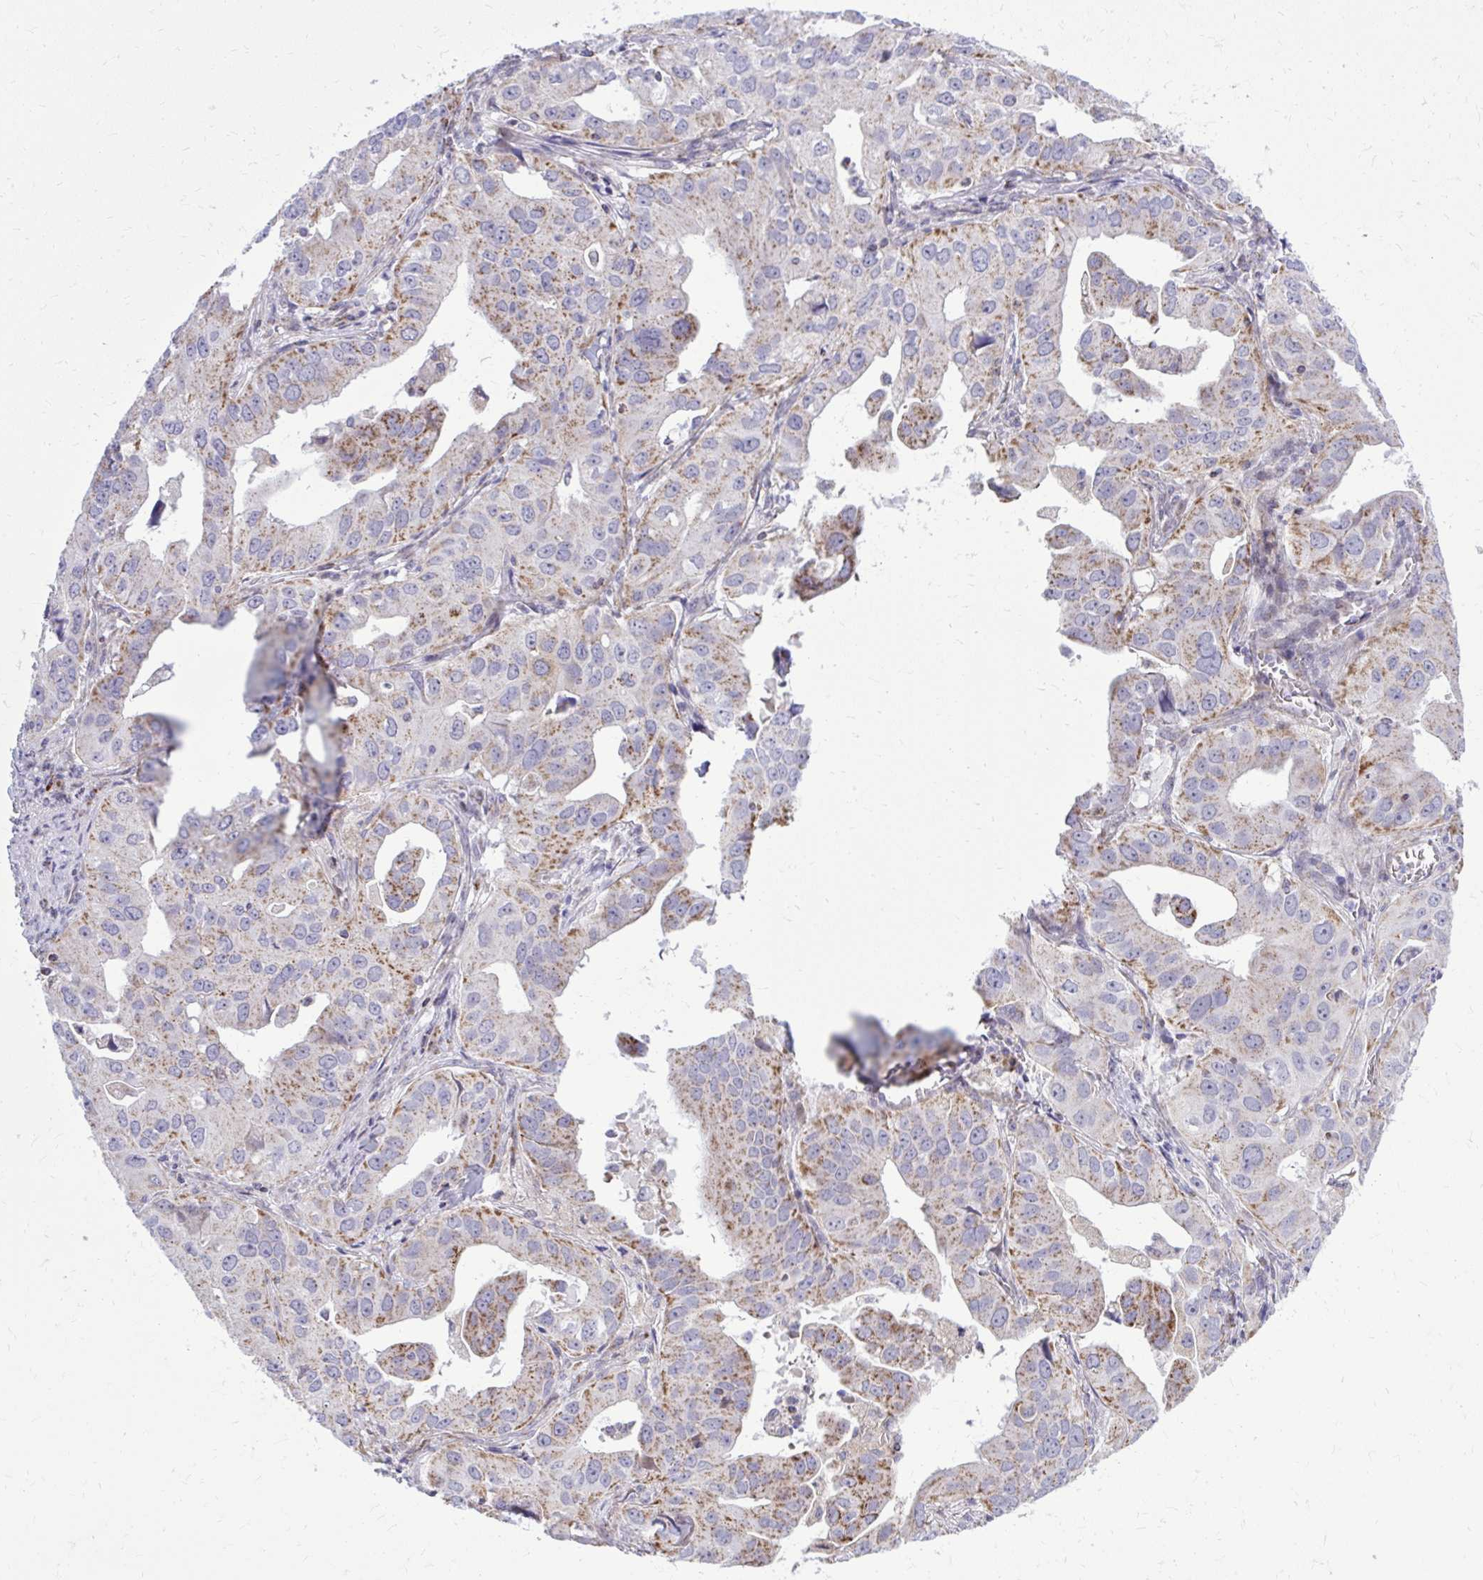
{"staining": {"intensity": "moderate", "quantity": "25%-75%", "location": "cytoplasmic/membranous"}, "tissue": "lung cancer", "cell_type": "Tumor cells", "image_type": "cancer", "snomed": [{"axis": "morphology", "description": "Adenocarcinoma, NOS"}, {"axis": "topography", "description": "Lung"}], "caption": "Immunohistochemistry (DAB) staining of human lung cancer displays moderate cytoplasmic/membranous protein staining in about 25%-75% of tumor cells.", "gene": "ZNF362", "patient": {"sex": "male", "age": 48}}